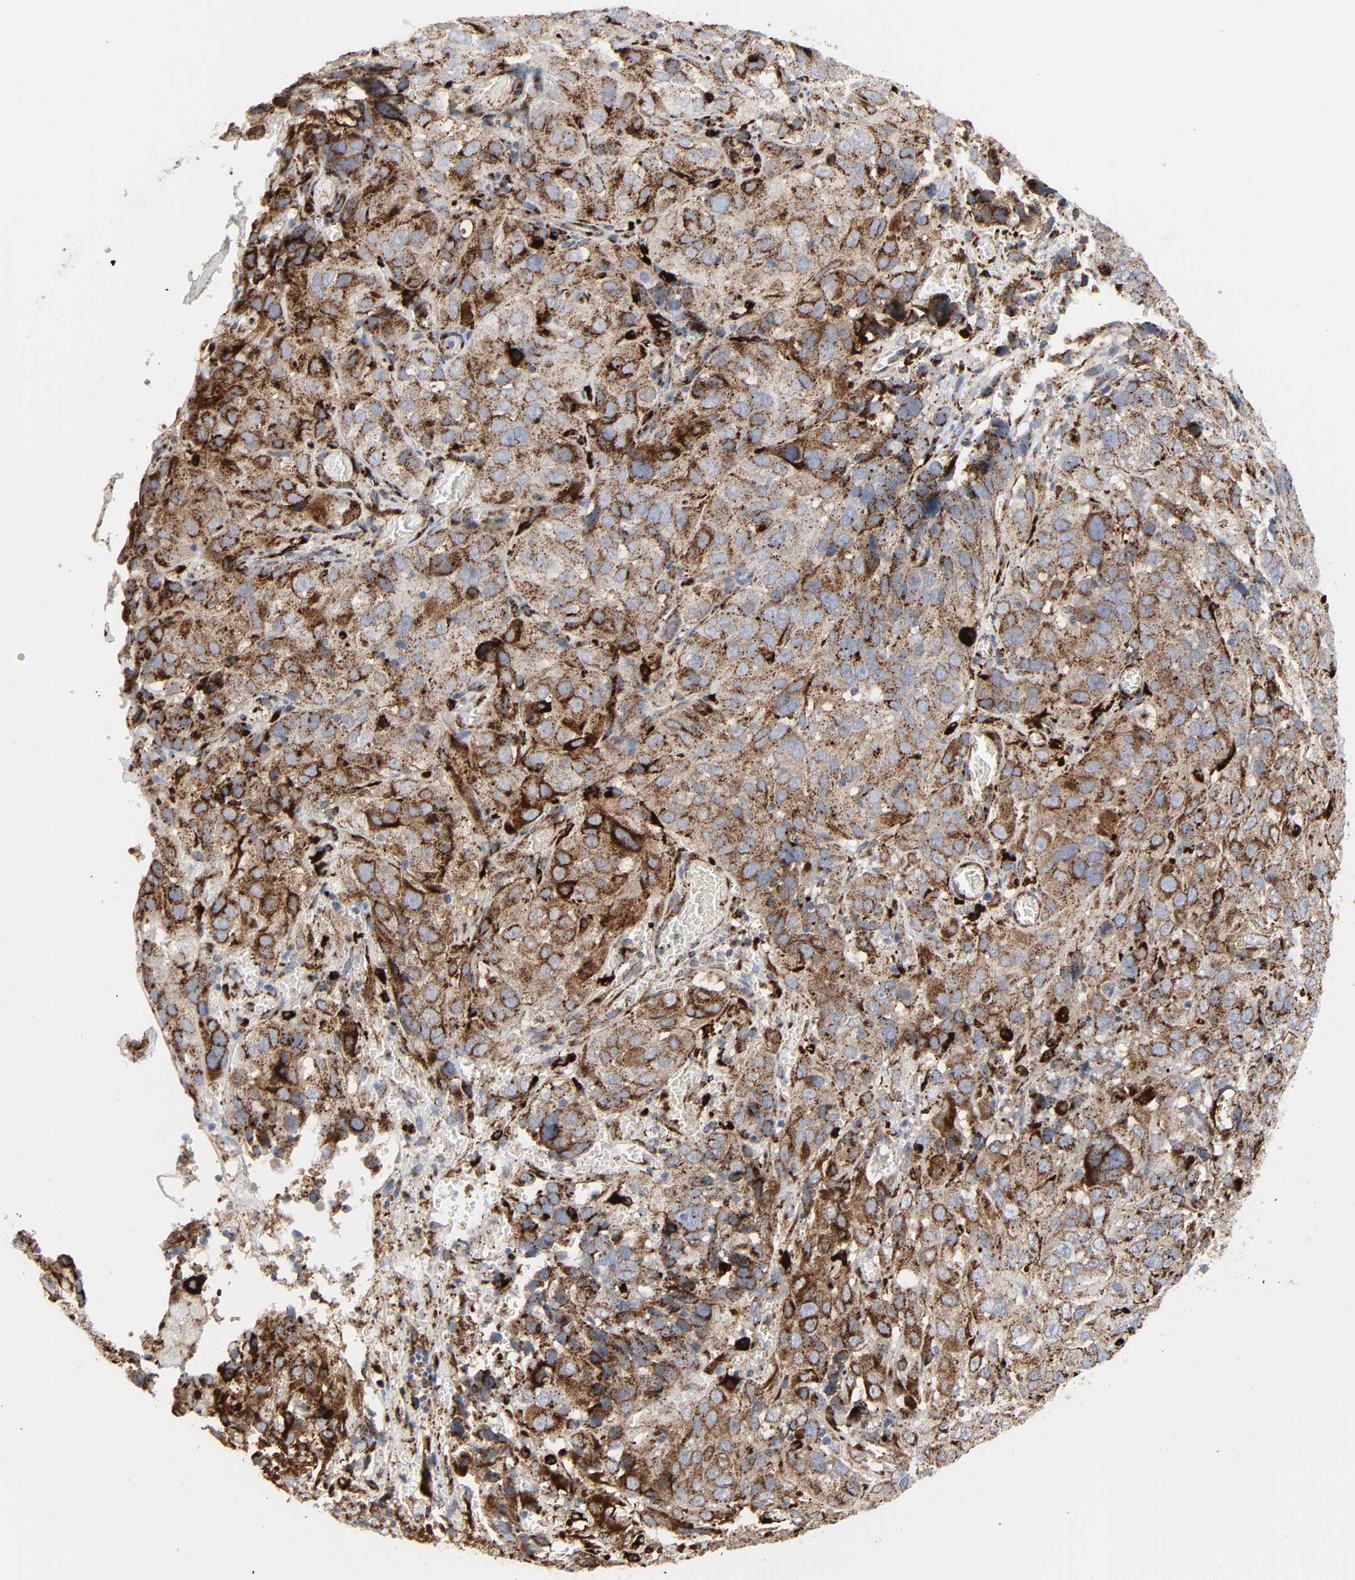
{"staining": {"intensity": "strong", "quantity": "25%-75%", "location": "cytoplasmic/membranous"}, "tissue": "cervical cancer", "cell_type": "Tumor cells", "image_type": "cancer", "snomed": [{"axis": "morphology", "description": "Squamous cell carcinoma, NOS"}, {"axis": "topography", "description": "Cervix"}], "caption": "DAB immunohistochemical staining of human squamous cell carcinoma (cervical) exhibits strong cytoplasmic/membranous protein expression in approximately 25%-75% of tumor cells.", "gene": "PSAP", "patient": {"sex": "female", "age": 32}}